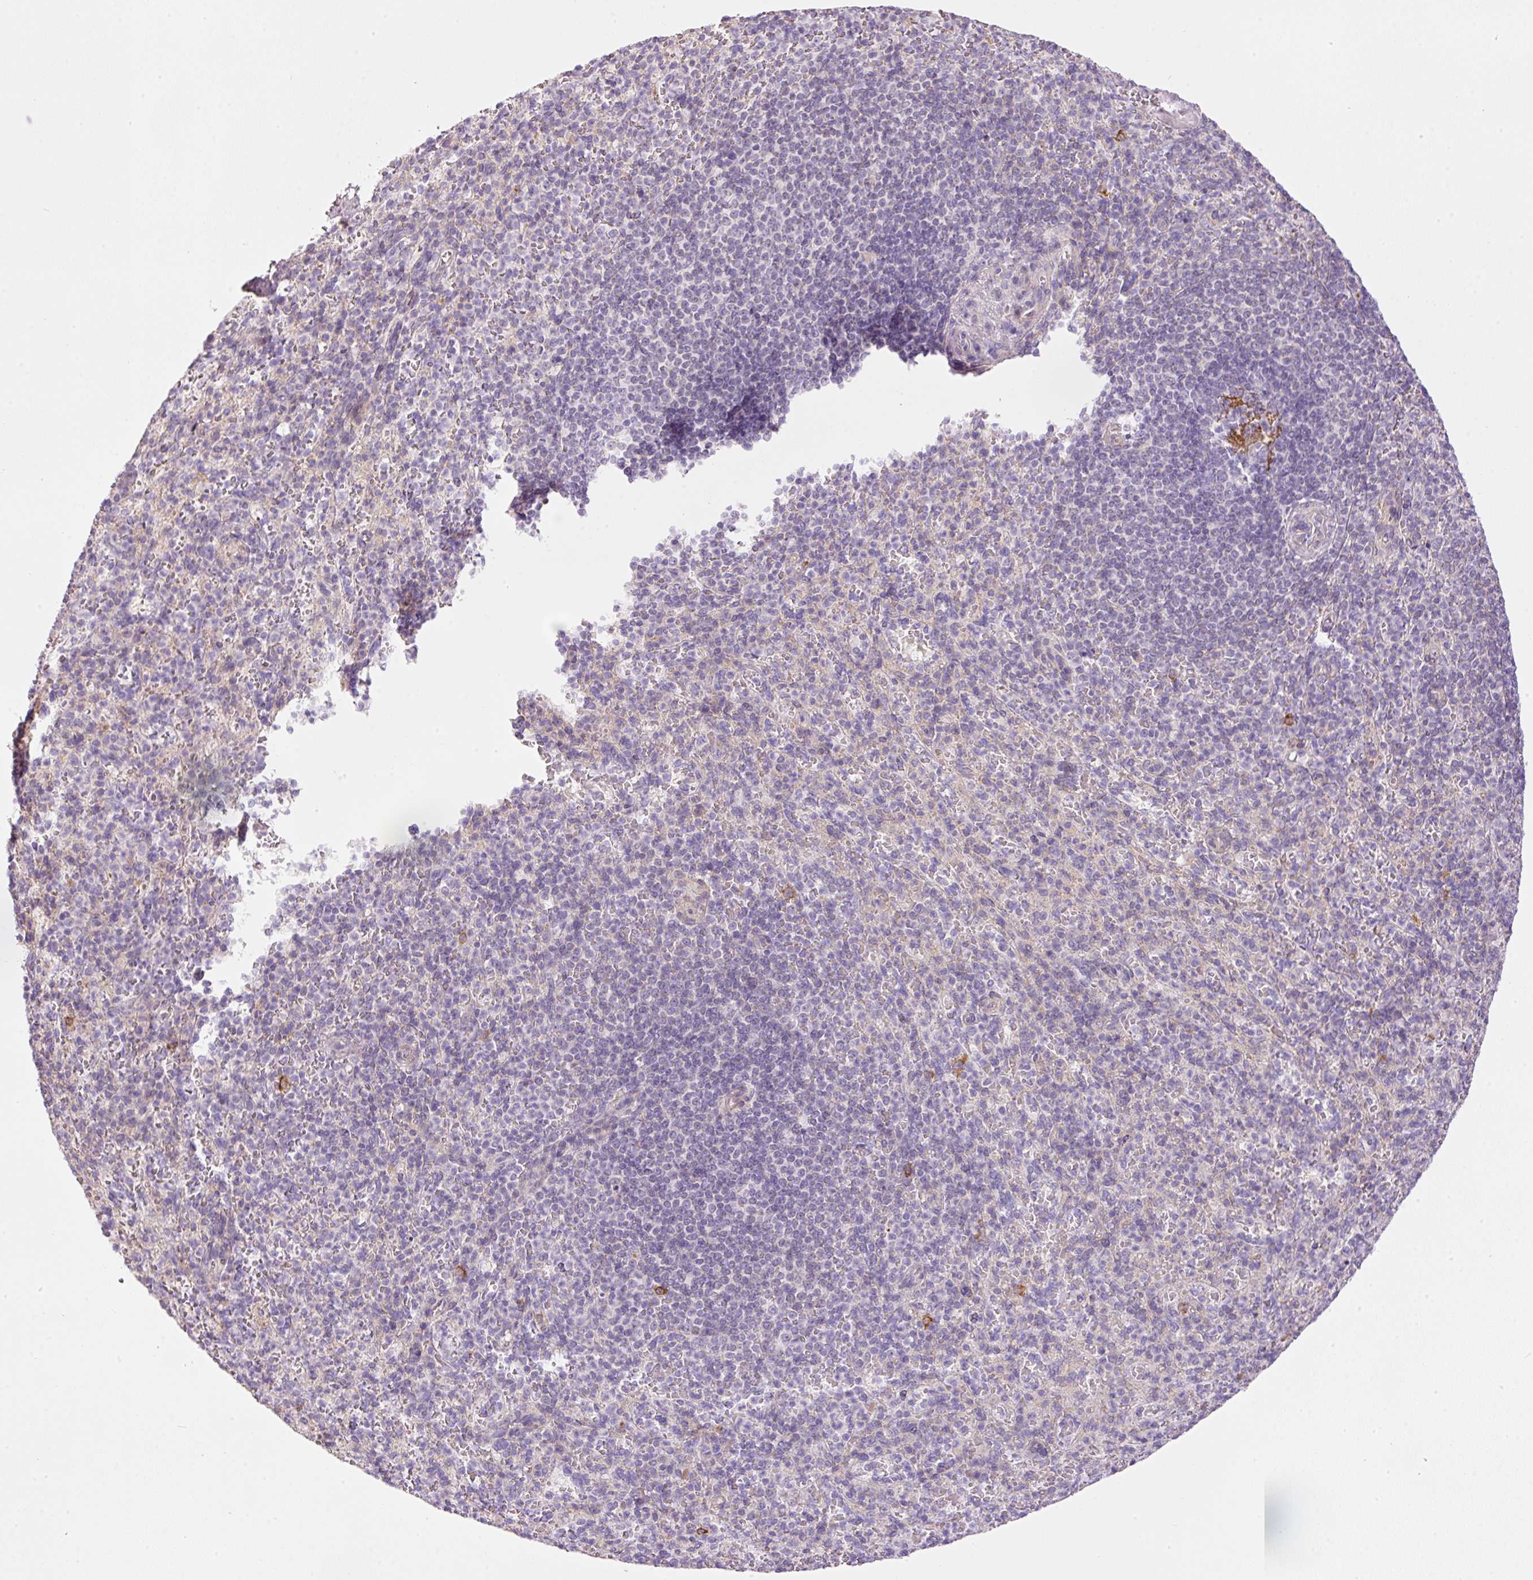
{"staining": {"intensity": "negative", "quantity": "none", "location": "none"}, "tissue": "spleen", "cell_type": "Cells in red pulp", "image_type": "normal", "snomed": [{"axis": "morphology", "description": "Normal tissue, NOS"}, {"axis": "topography", "description": "Spleen"}], "caption": "High magnification brightfield microscopy of unremarkable spleen stained with DAB (brown) and counterstained with hematoxylin (blue): cells in red pulp show no significant positivity. Nuclei are stained in blue.", "gene": "KPNA5", "patient": {"sex": "female", "age": 74}}